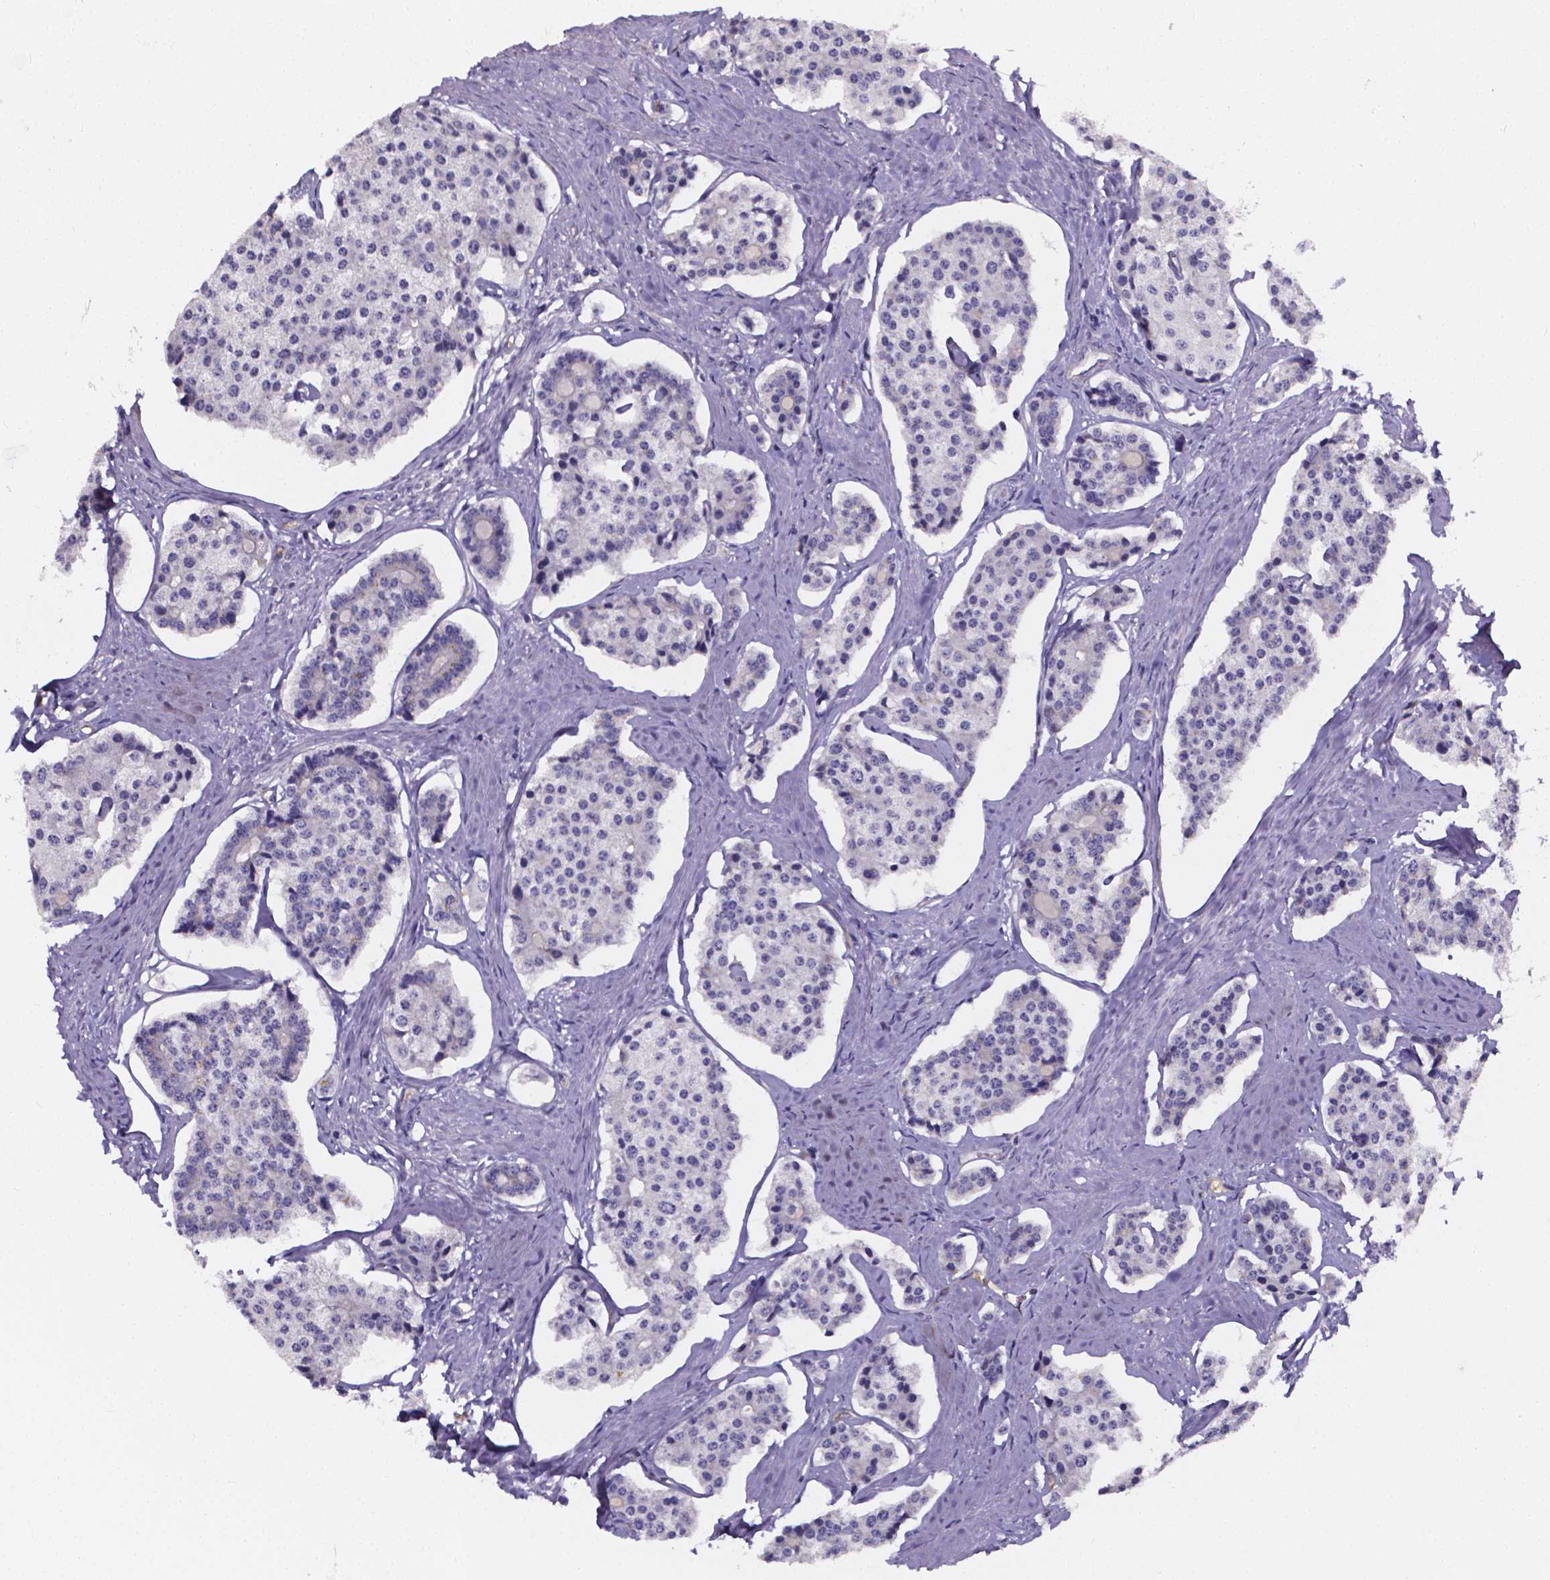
{"staining": {"intensity": "negative", "quantity": "none", "location": "none"}, "tissue": "carcinoid", "cell_type": "Tumor cells", "image_type": "cancer", "snomed": [{"axis": "morphology", "description": "Carcinoid, malignant, NOS"}, {"axis": "topography", "description": "Small intestine"}], "caption": "Tumor cells are negative for brown protein staining in carcinoid. Nuclei are stained in blue.", "gene": "CACNG8", "patient": {"sex": "female", "age": 65}}